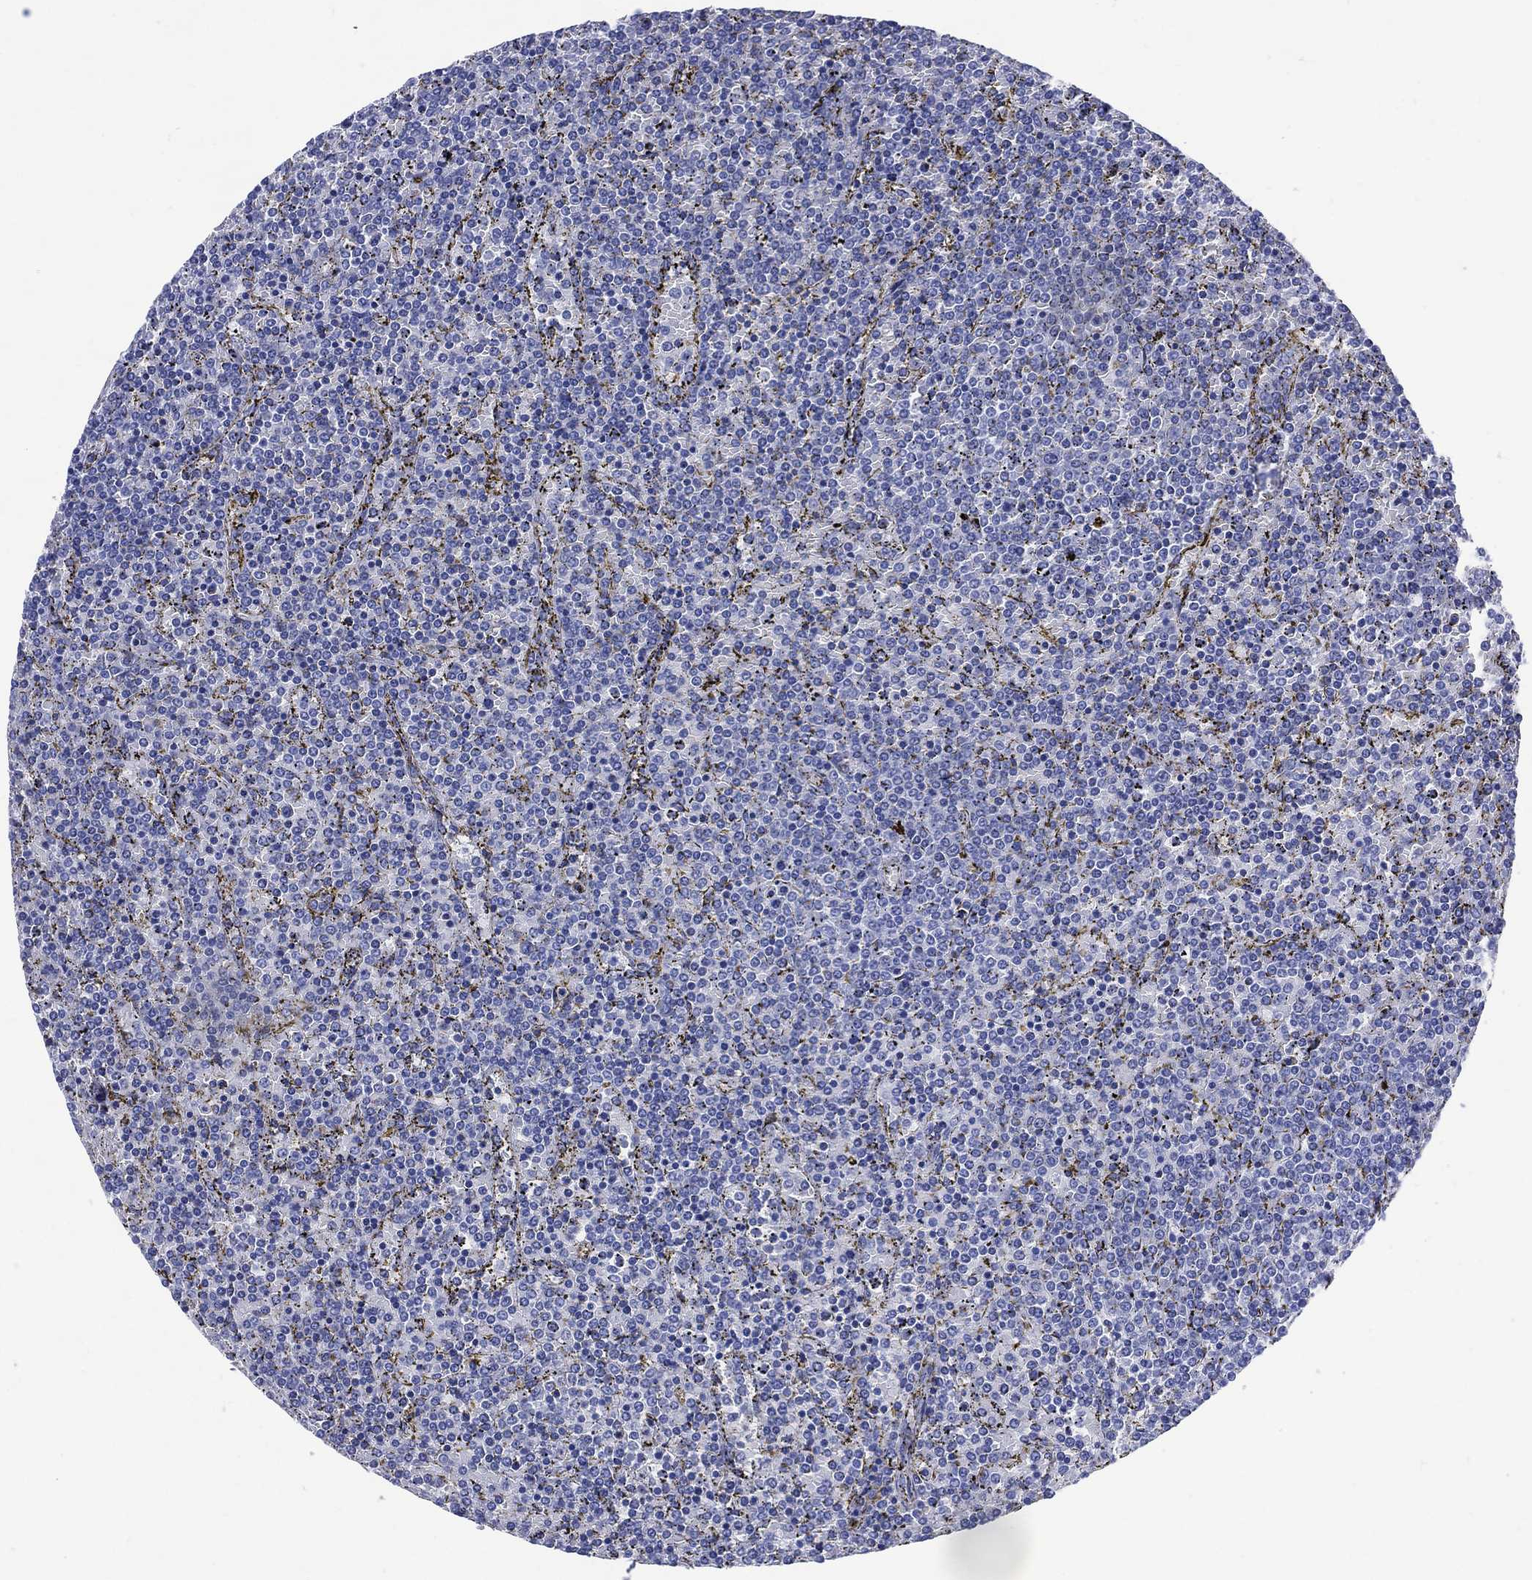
{"staining": {"intensity": "negative", "quantity": "none", "location": "none"}, "tissue": "lymphoma", "cell_type": "Tumor cells", "image_type": "cancer", "snomed": [{"axis": "morphology", "description": "Malignant lymphoma, non-Hodgkin's type, Low grade"}, {"axis": "topography", "description": "Spleen"}], "caption": "Tumor cells are negative for brown protein staining in lymphoma. (DAB immunohistochemistry (IHC), high magnification).", "gene": "SHCBP1L", "patient": {"sex": "female", "age": 77}}